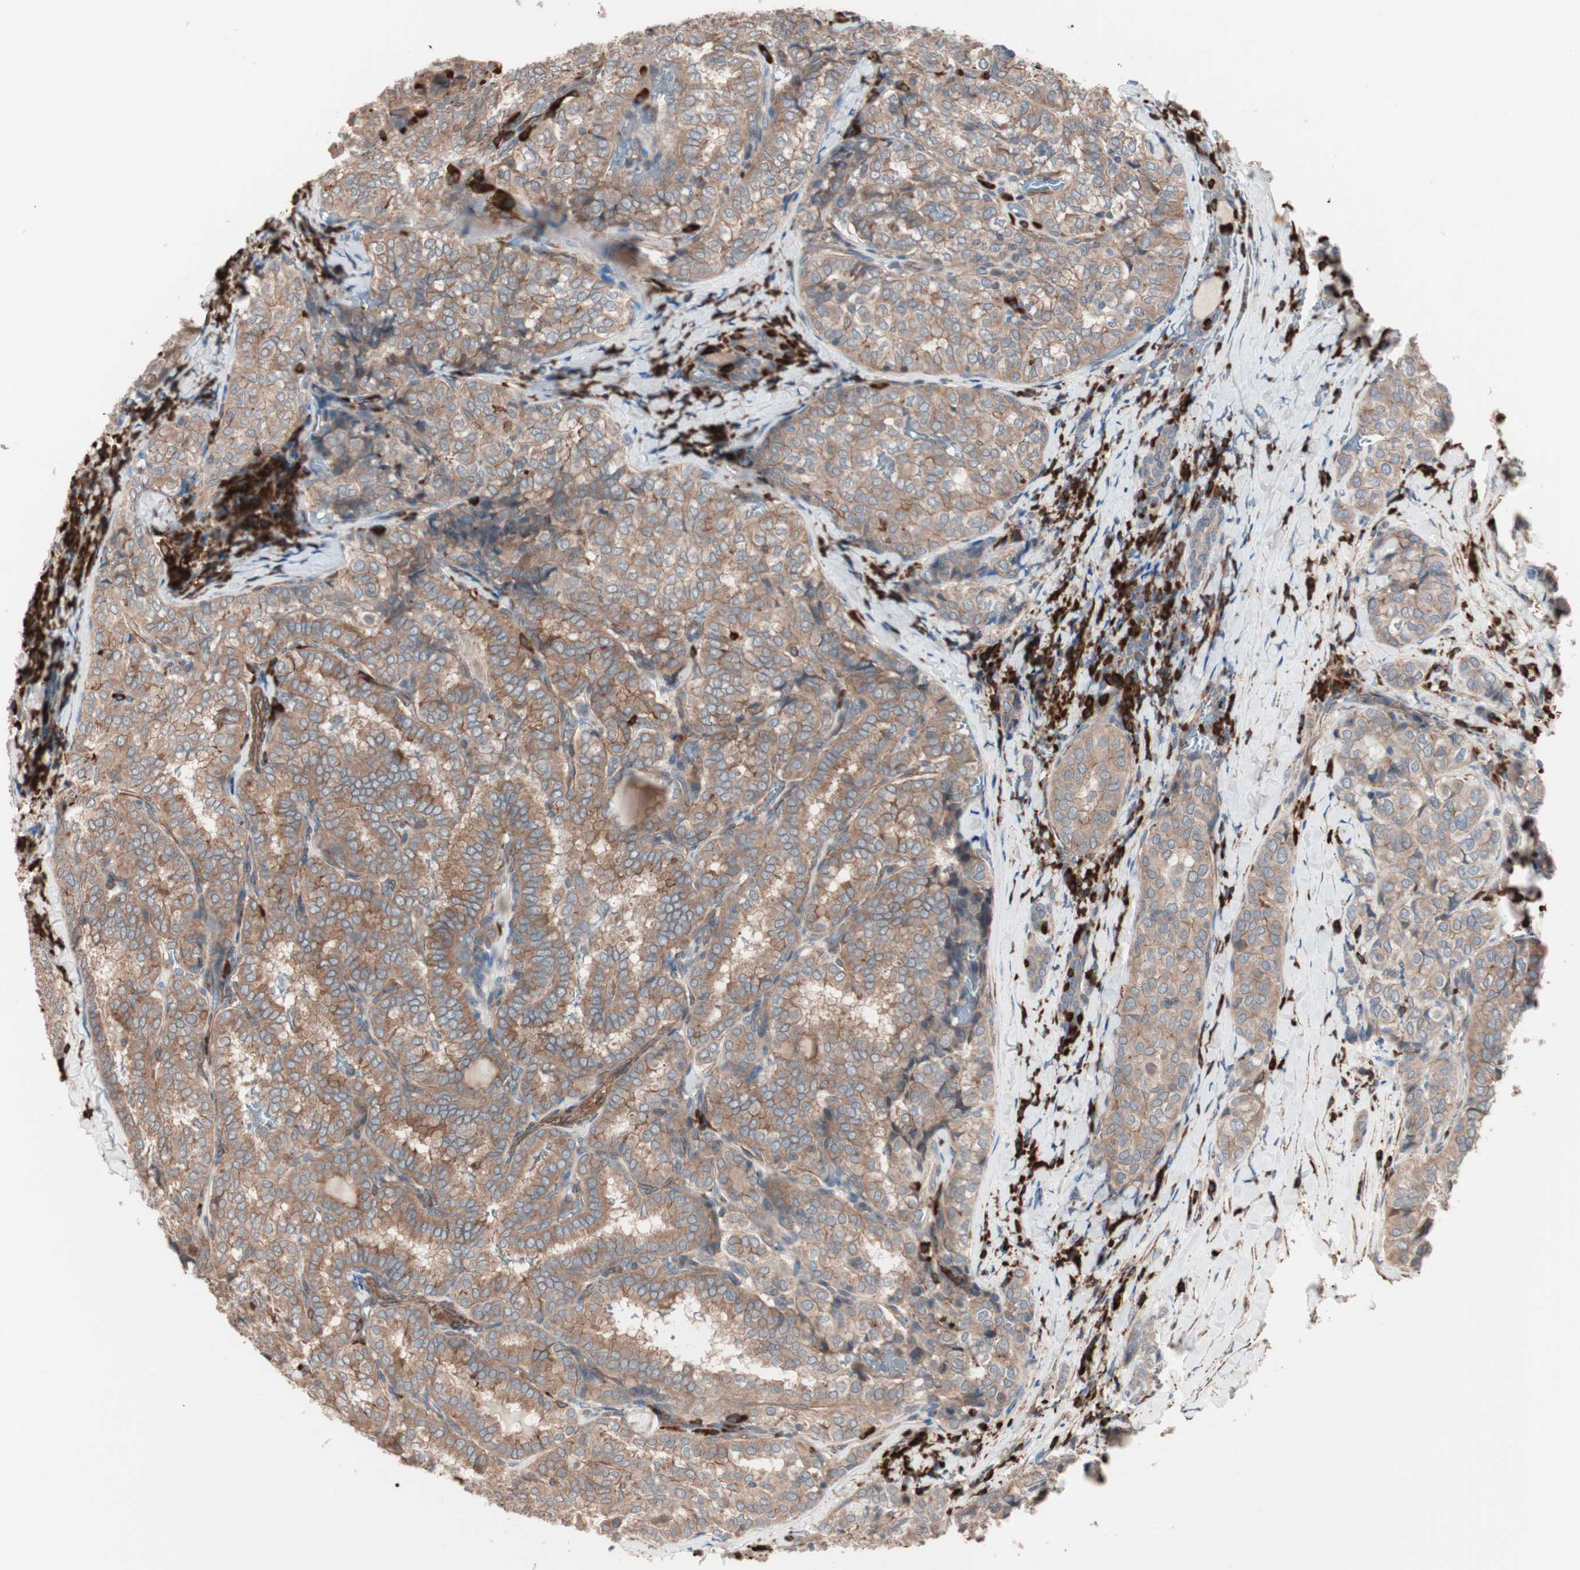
{"staining": {"intensity": "moderate", "quantity": ">75%", "location": "cytoplasmic/membranous"}, "tissue": "thyroid cancer", "cell_type": "Tumor cells", "image_type": "cancer", "snomed": [{"axis": "morphology", "description": "Normal tissue, NOS"}, {"axis": "morphology", "description": "Papillary adenocarcinoma, NOS"}, {"axis": "topography", "description": "Thyroid gland"}], "caption": "The immunohistochemical stain labels moderate cytoplasmic/membranous positivity in tumor cells of papillary adenocarcinoma (thyroid) tissue.", "gene": "ALG5", "patient": {"sex": "female", "age": 30}}